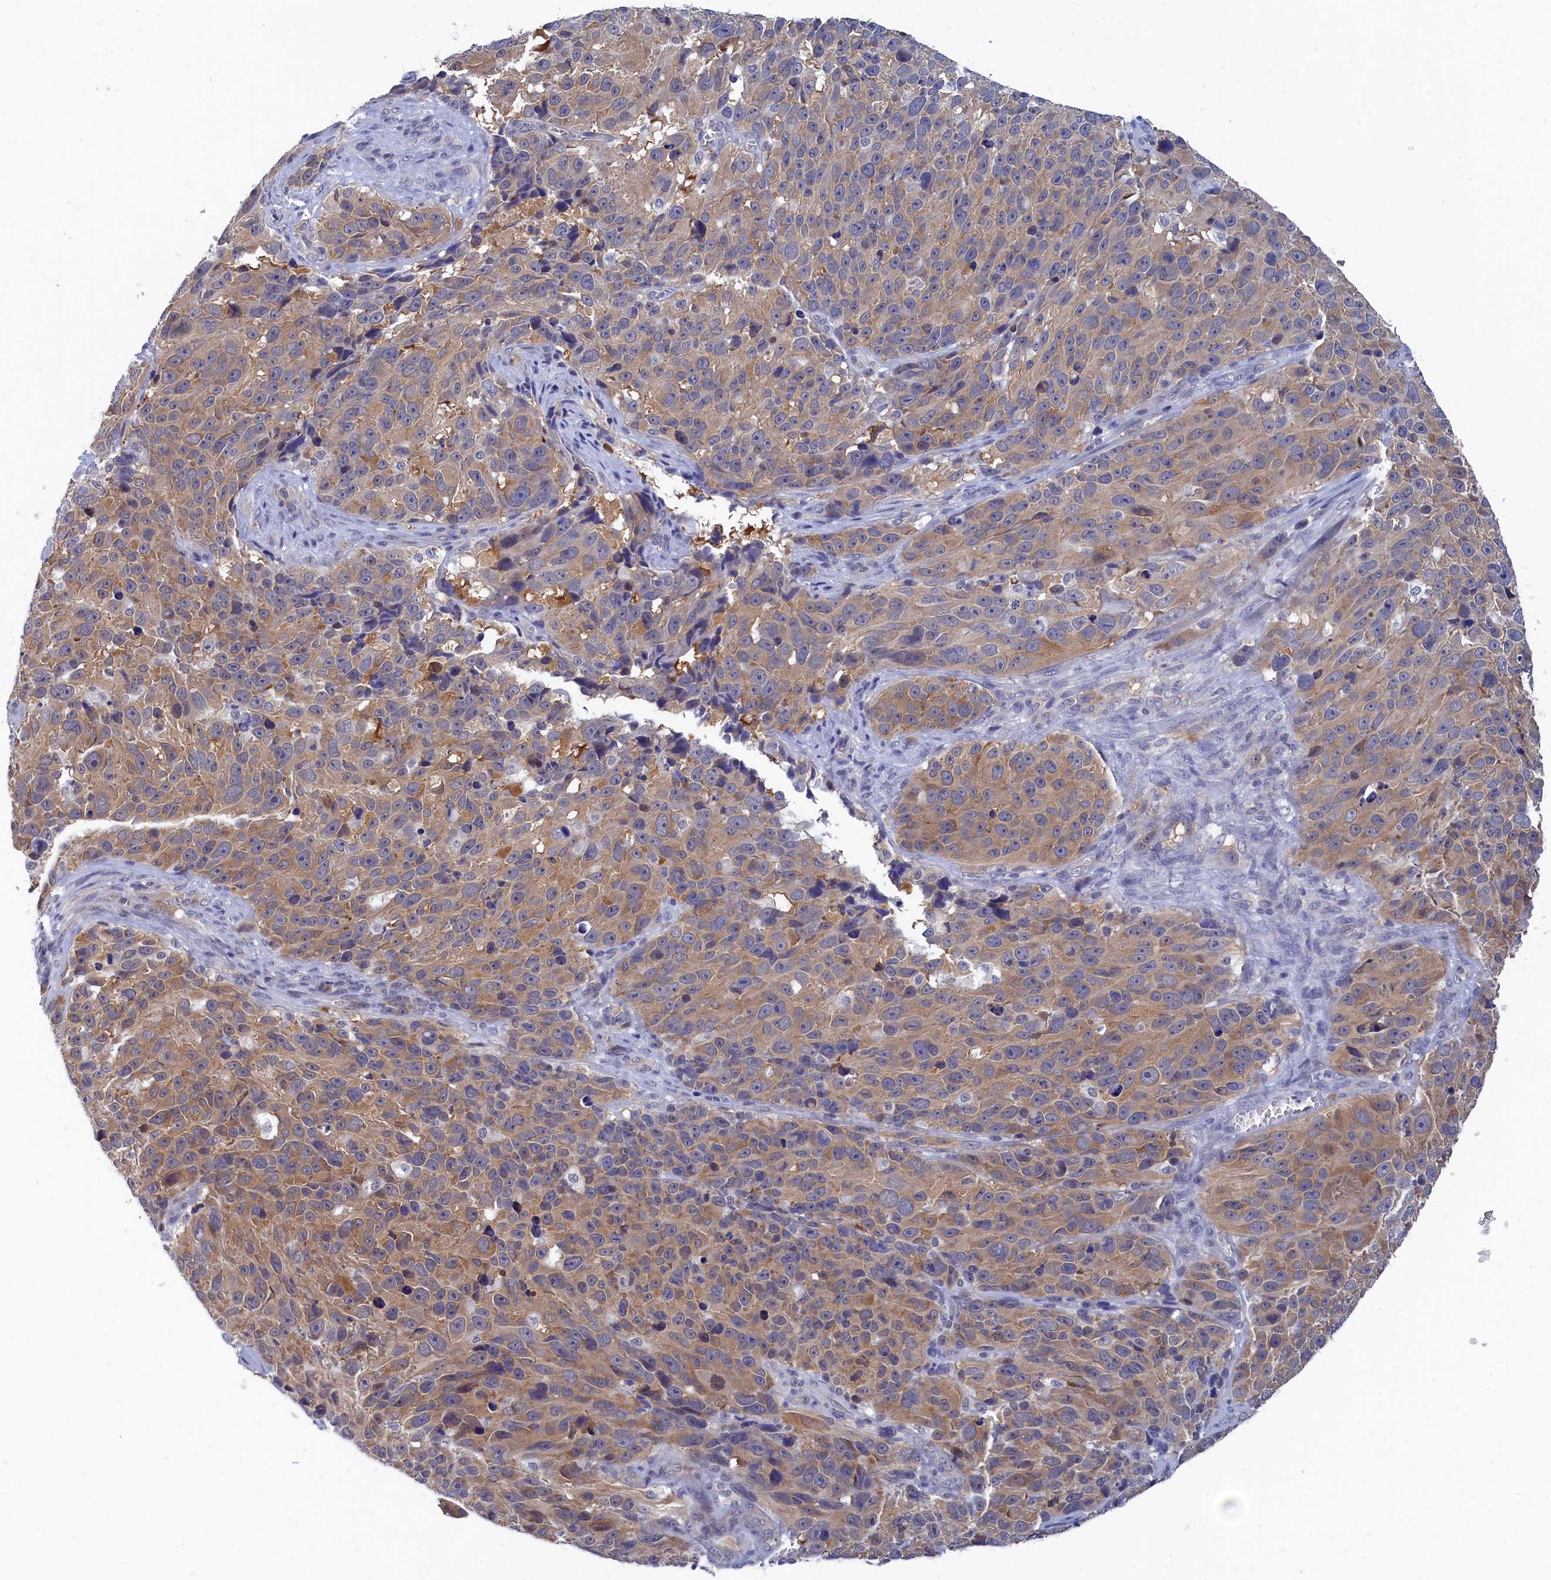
{"staining": {"intensity": "weak", "quantity": ">75%", "location": "cytoplasmic/membranous"}, "tissue": "melanoma", "cell_type": "Tumor cells", "image_type": "cancer", "snomed": [{"axis": "morphology", "description": "Malignant melanoma, NOS"}, {"axis": "topography", "description": "Skin"}], "caption": "Malignant melanoma tissue displays weak cytoplasmic/membranous expression in approximately >75% of tumor cells", "gene": "PGP", "patient": {"sex": "male", "age": 84}}